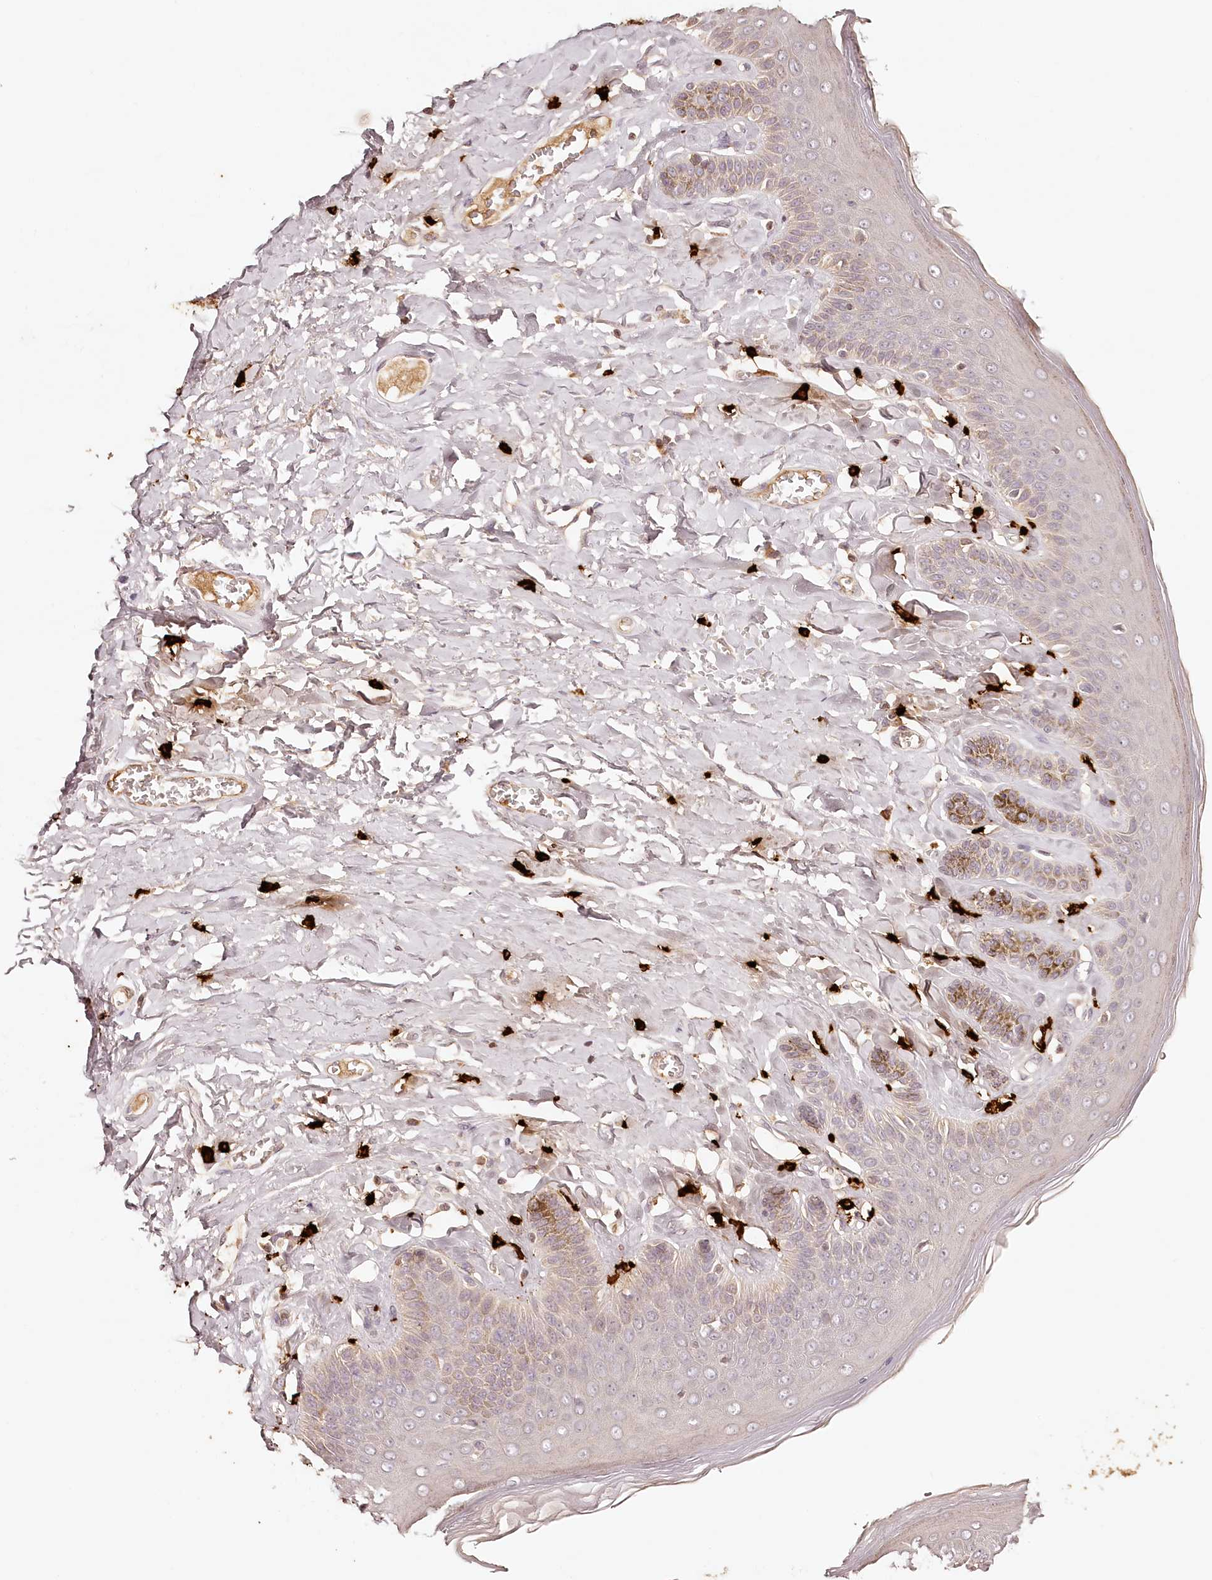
{"staining": {"intensity": "moderate", "quantity": "<25%", "location": "cytoplasmic/membranous"}, "tissue": "skin", "cell_type": "Epidermal cells", "image_type": "normal", "snomed": [{"axis": "morphology", "description": "Normal tissue, NOS"}, {"axis": "topography", "description": "Anal"}], "caption": "Immunohistochemistry image of benign skin: skin stained using immunohistochemistry (IHC) displays low levels of moderate protein expression localized specifically in the cytoplasmic/membranous of epidermal cells, appearing as a cytoplasmic/membranous brown color.", "gene": "SYNGR1", "patient": {"sex": "male", "age": 69}}